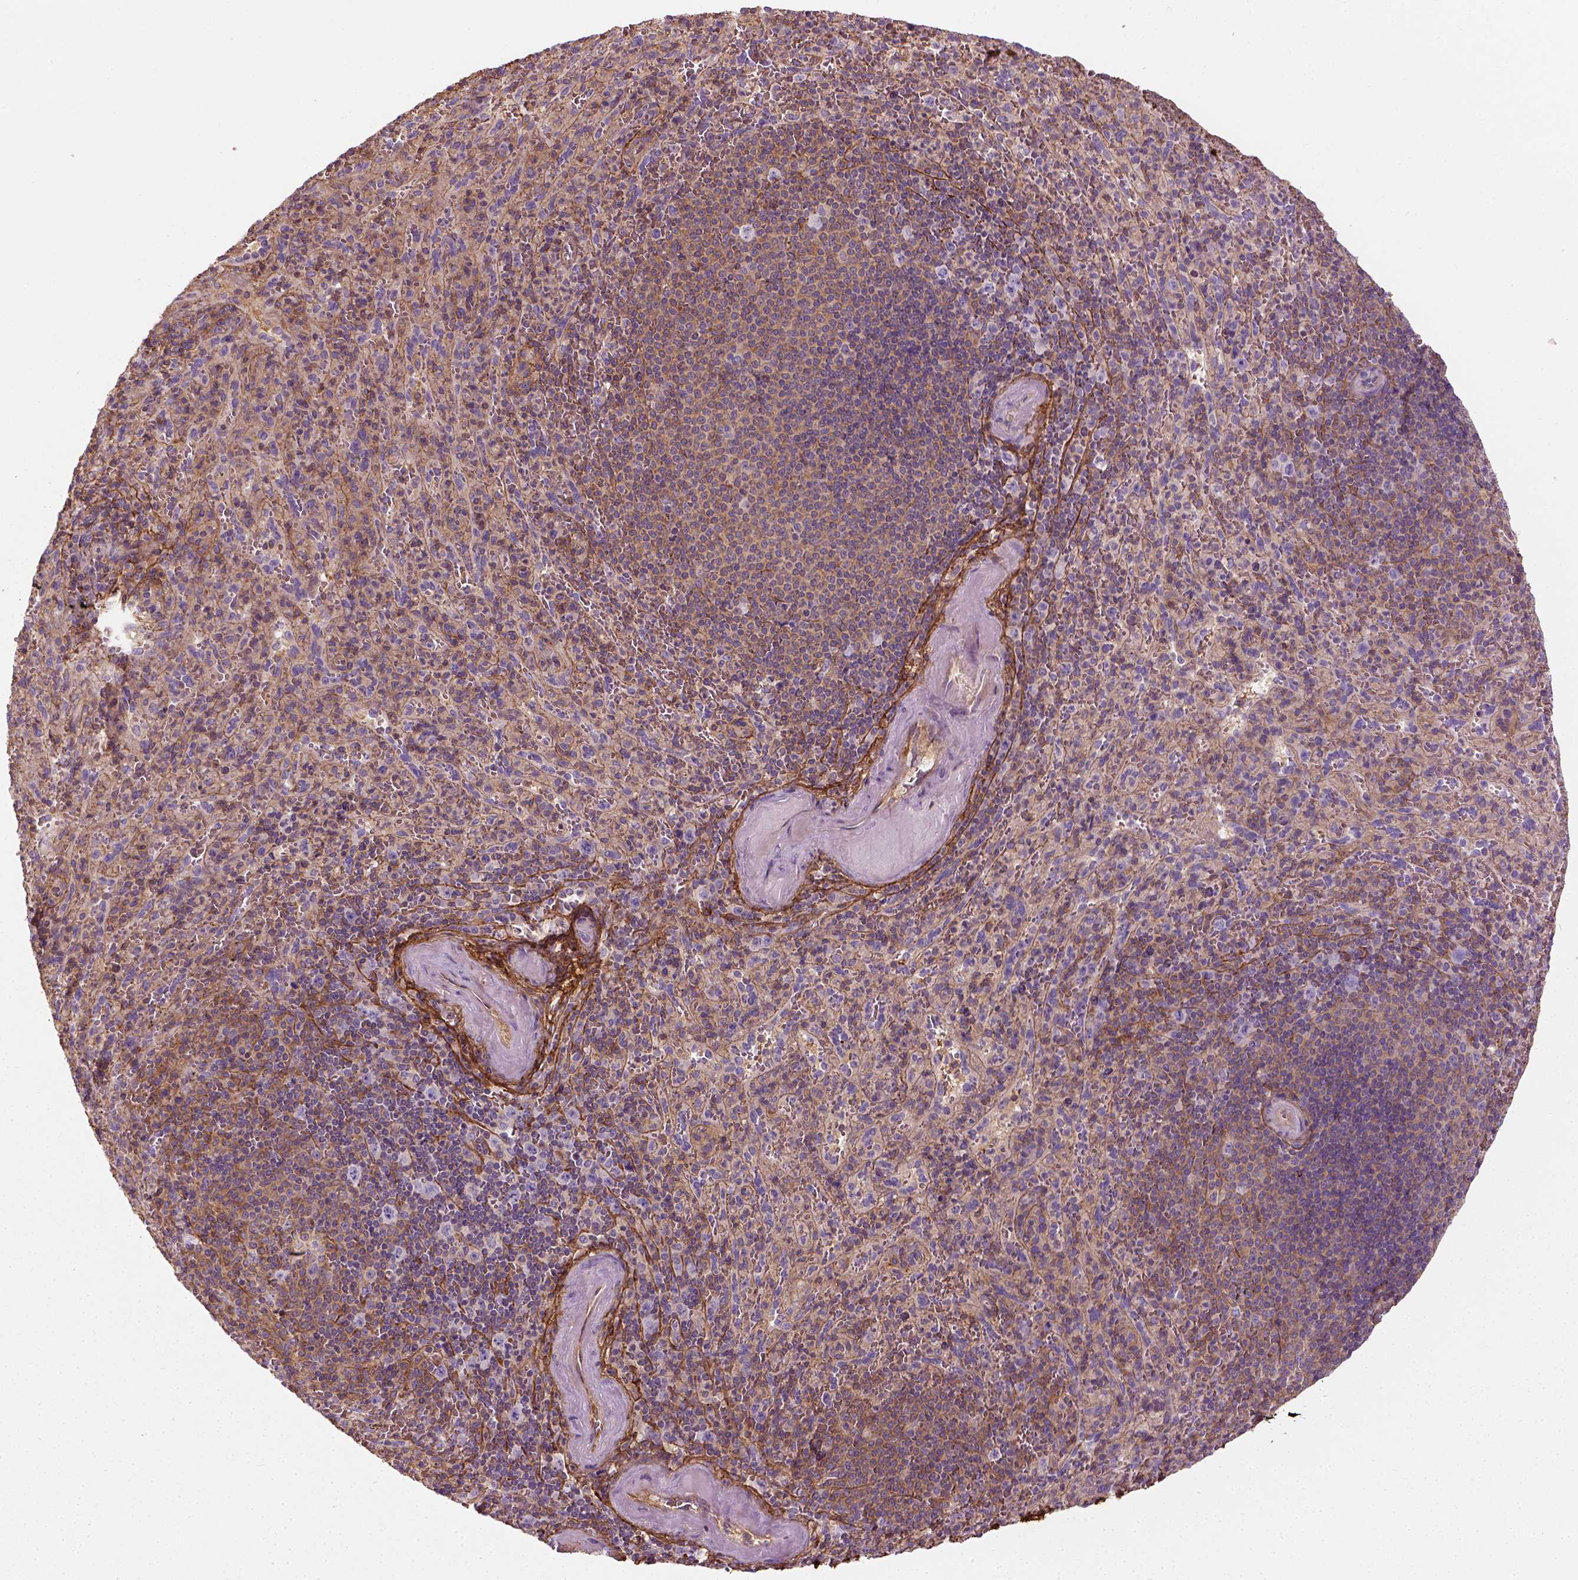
{"staining": {"intensity": "moderate", "quantity": "25%-75%", "location": "cytoplasmic/membranous"}, "tissue": "spleen", "cell_type": "Cells in red pulp", "image_type": "normal", "snomed": [{"axis": "morphology", "description": "Normal tissue, NOS"}, {"axis": "topography", "description": "Spleen"}], "caption": "The photomicrograph shows immunohistochemical staining of benign spleen. There is moderate cytoplasmic/membranous positivity is present in about 25%-75% of cells in red pulp. The protein of interest is stained brown, and the nuclei are stained in blue (DAB (3,3'-diaminobenzidine) IHC with brightfield microscopy, high magnification).", "gene": "COL6A2", "patient": {"sex": "male", "age": 57}}